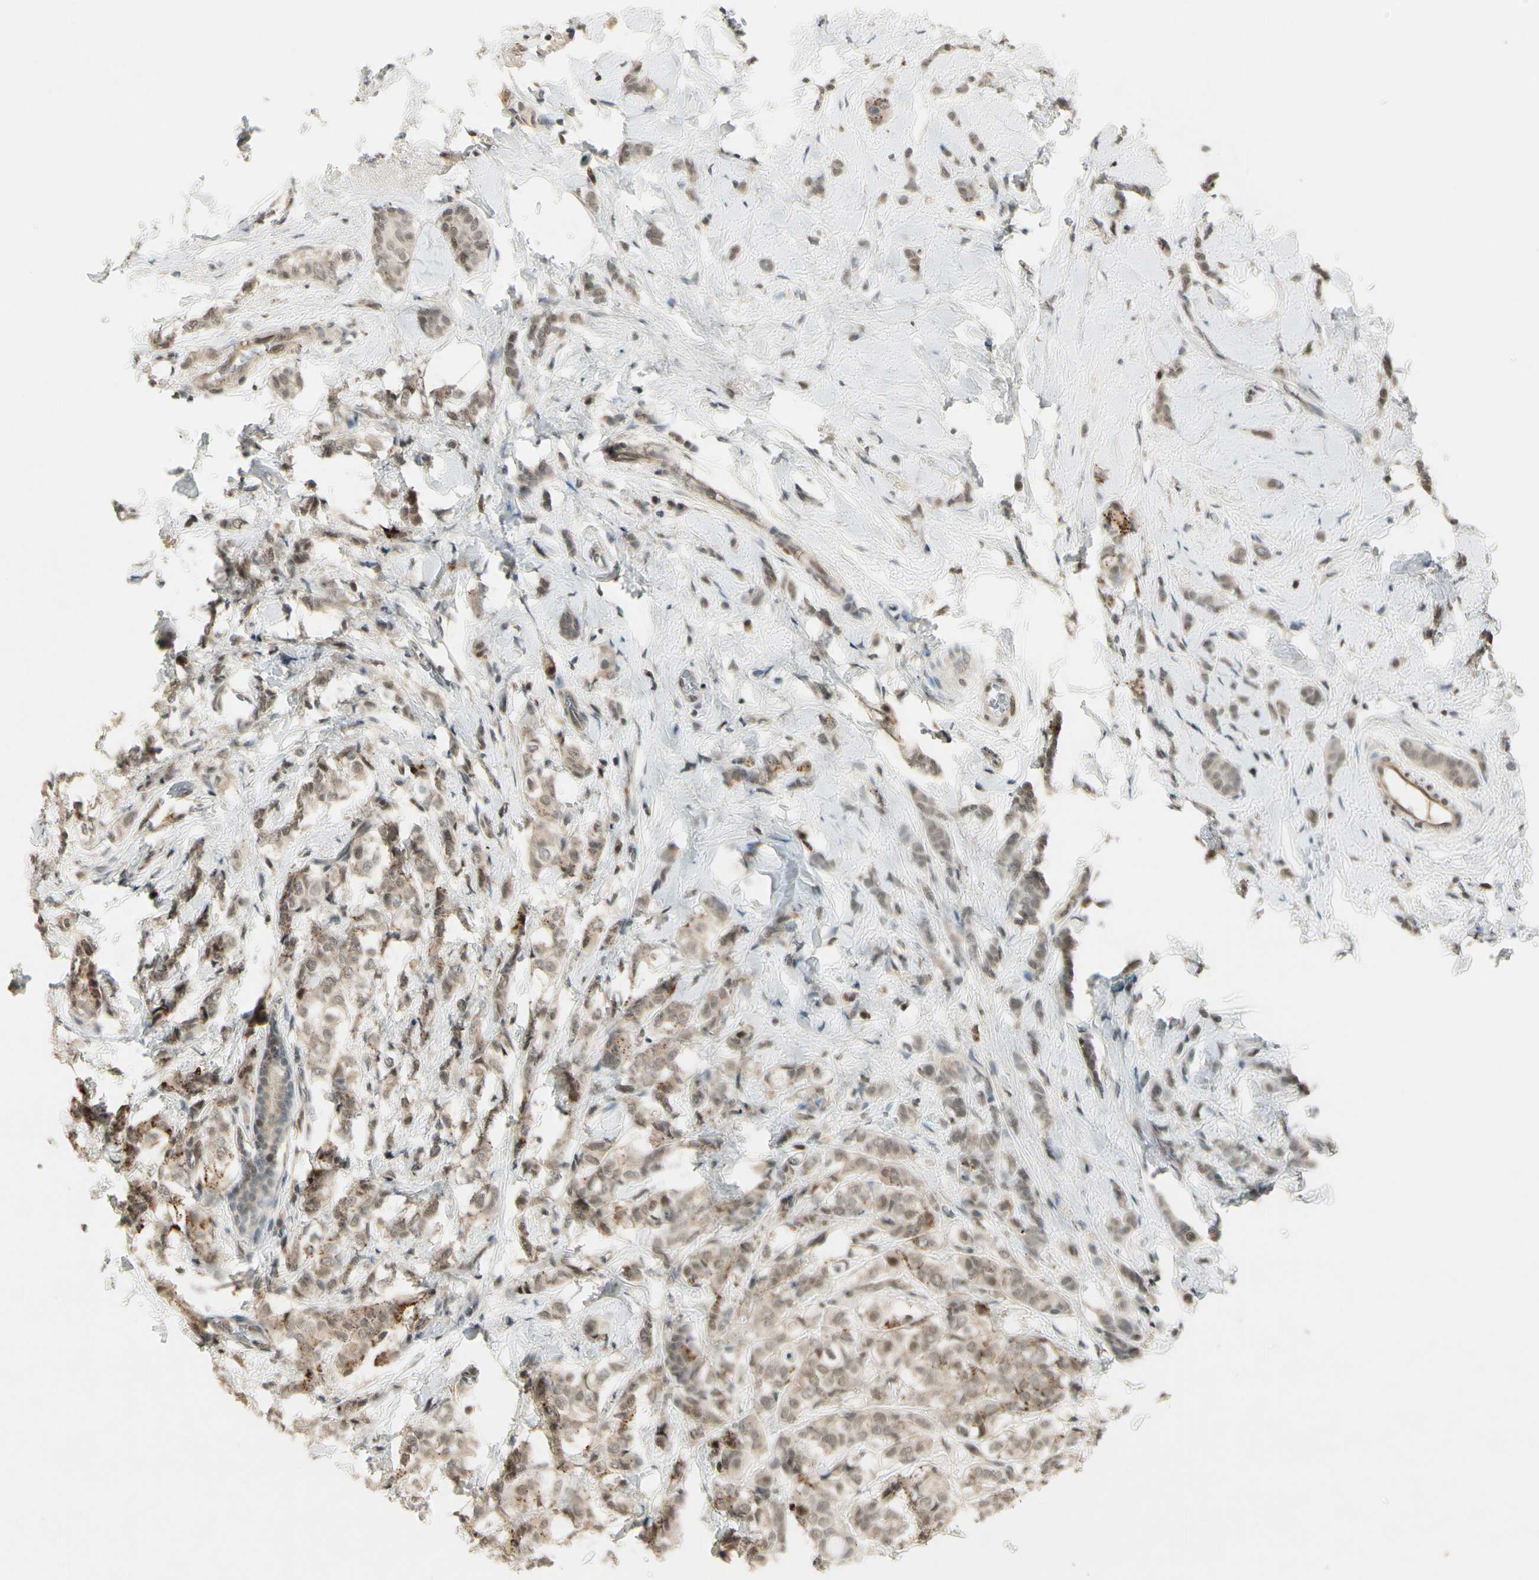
{"staining": {"intensity": "weak", "quantity": "25%-75%", "location": "cytoplasmic/membranous"}, "tissue": "breast cancer", "cell_type": "Tumor cells", "image_type": "cancer", "snomed": [{"axis": "morphology", "description": "Lobular carcinoma"}, {"axis": "topography", "description": "Breast"}], "caption": "Protein staining of lobular carcinoma (breast) tissue shows weak cytoplasmic/membranous positivity in about 25%-75% of tumor cells.", "gene": "CDK11A", "patient": {"sex": "female", "age": 60}}